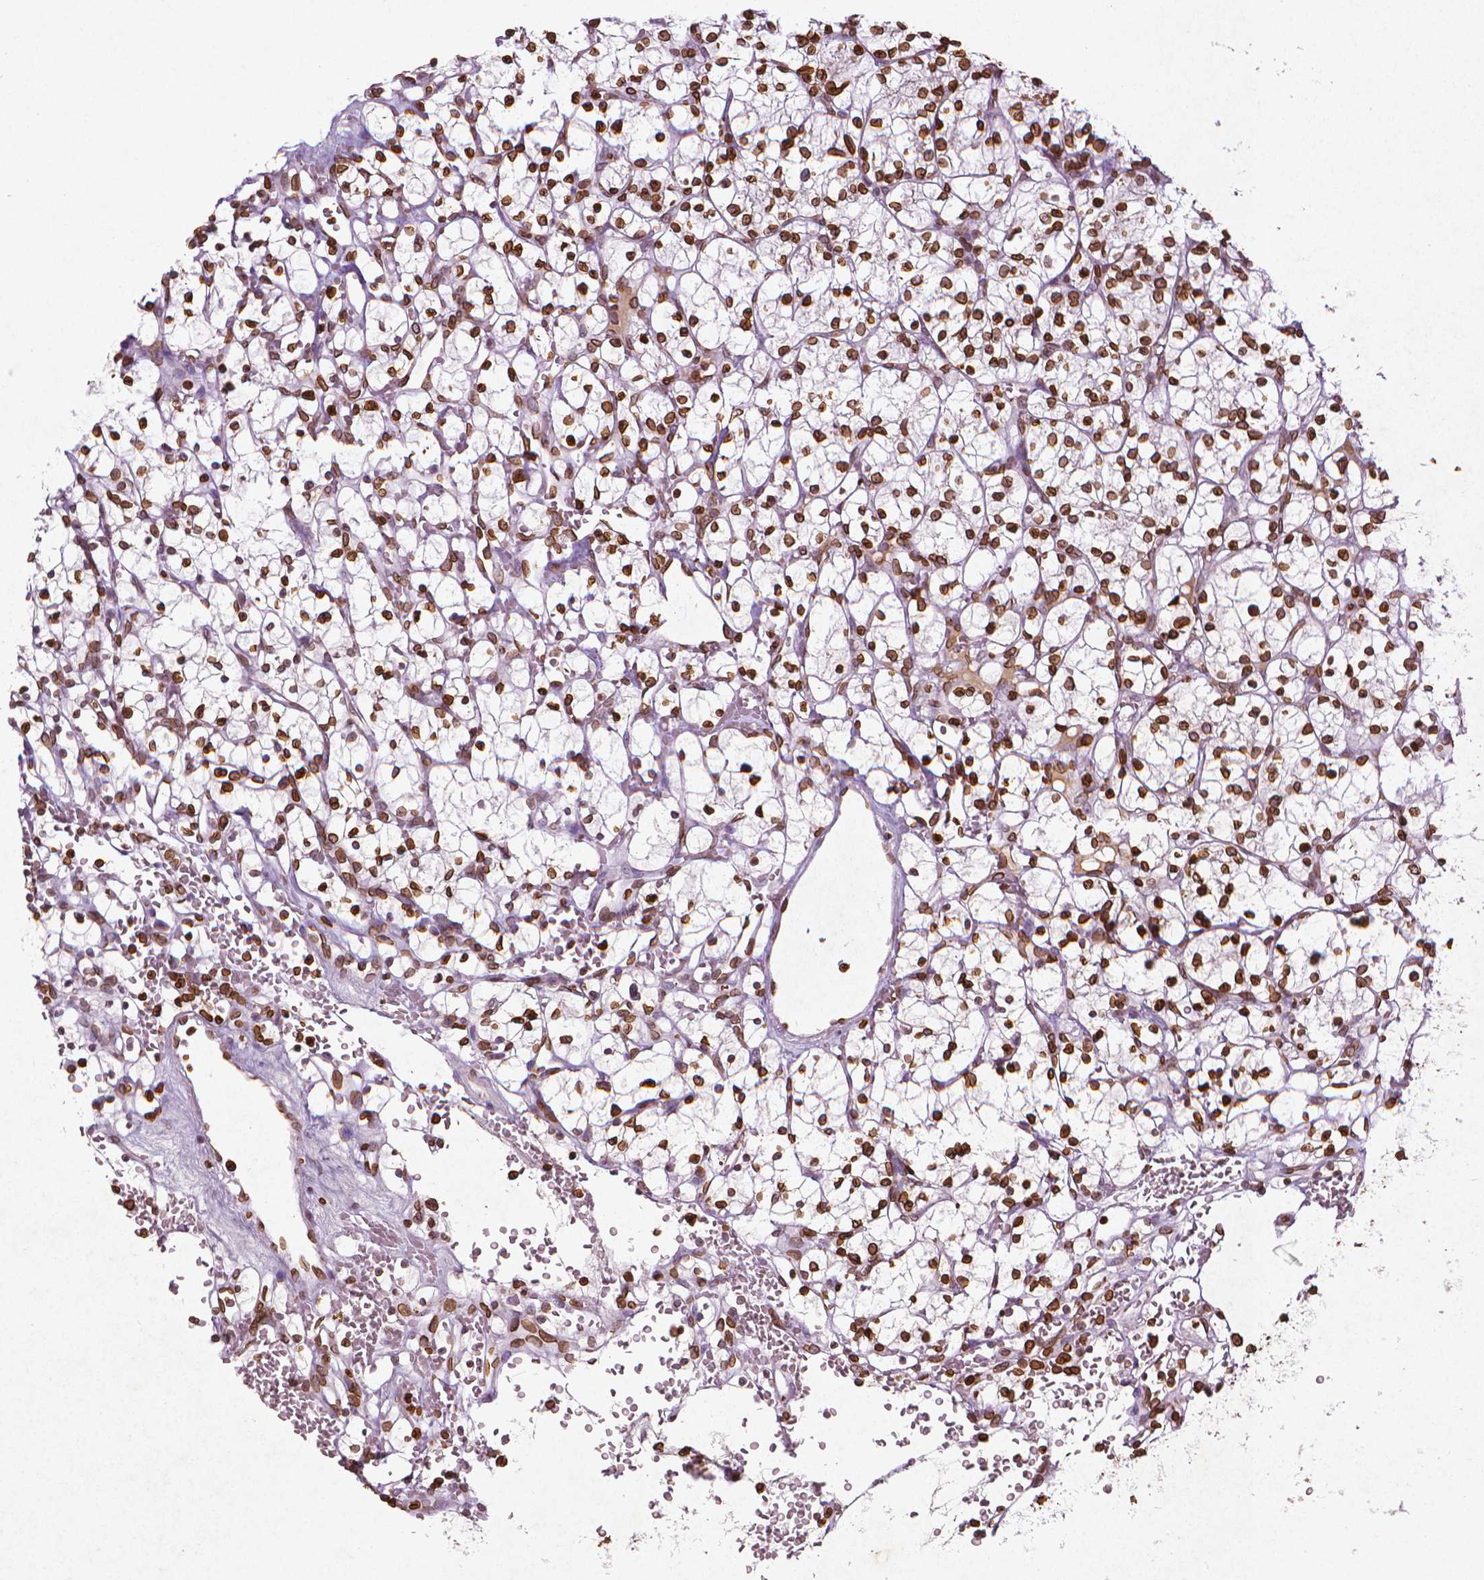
{"staining": {"intensity": "strong", "quantity": ">75%", "location": "cytoplasmic/membranous,nuclear"}, "tissue": "renal cancer", "cell_type": "Tumor cells", "image_type": "cancer", "snomed": [{"axis": "morphology", "description": "Adenocarcinoma, NOS"}, {"axis": "topography", "description": "Kidney"}], "caption": "Renal adenocarcinoma stained for a protein exhibits strong cytoplasmic/membranous and nuclear positivity in tumor cells.", "gene": "LMNB1", "patient": {"sex": "female", "age": 64}}